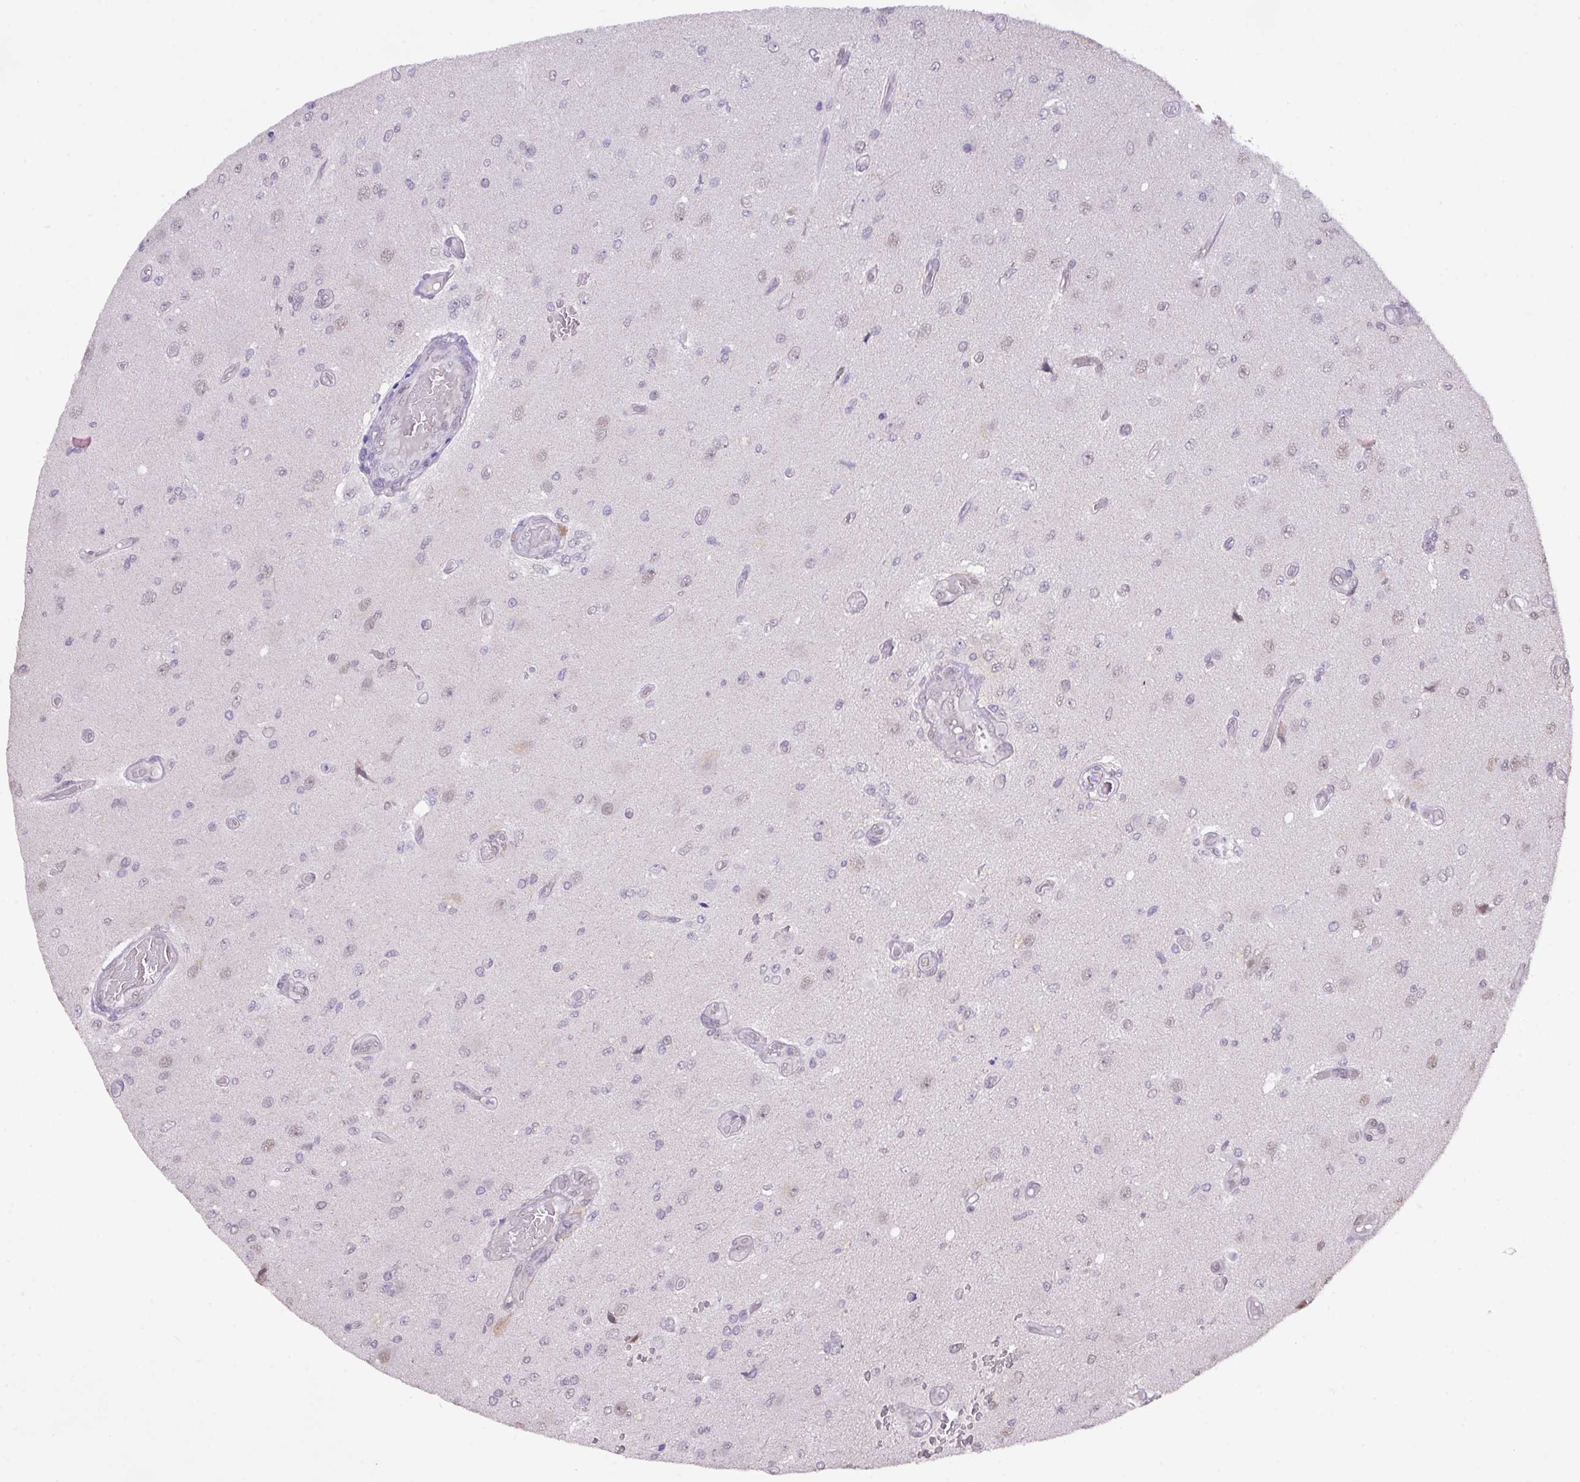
{"staining": {"intensity": "negative", "quantity": "none", "location": "none"}, "tissue": "glioma", "cell_type": "Tumor cells", "image_type": "cancer", "snomed": [{"axis": "morphology", "description": "Normal tissue, NOS"}, {"axis": "morphology", "description": "Glioma, malignant, High grade"}, {"axis": "topography", "description": "Cerebral cortex"}], "caption": "Tumor cells are negative for protein expression in human glioma.", "gene": "ANKRD13B", "patient": {"sex": "male", "age": 77}}